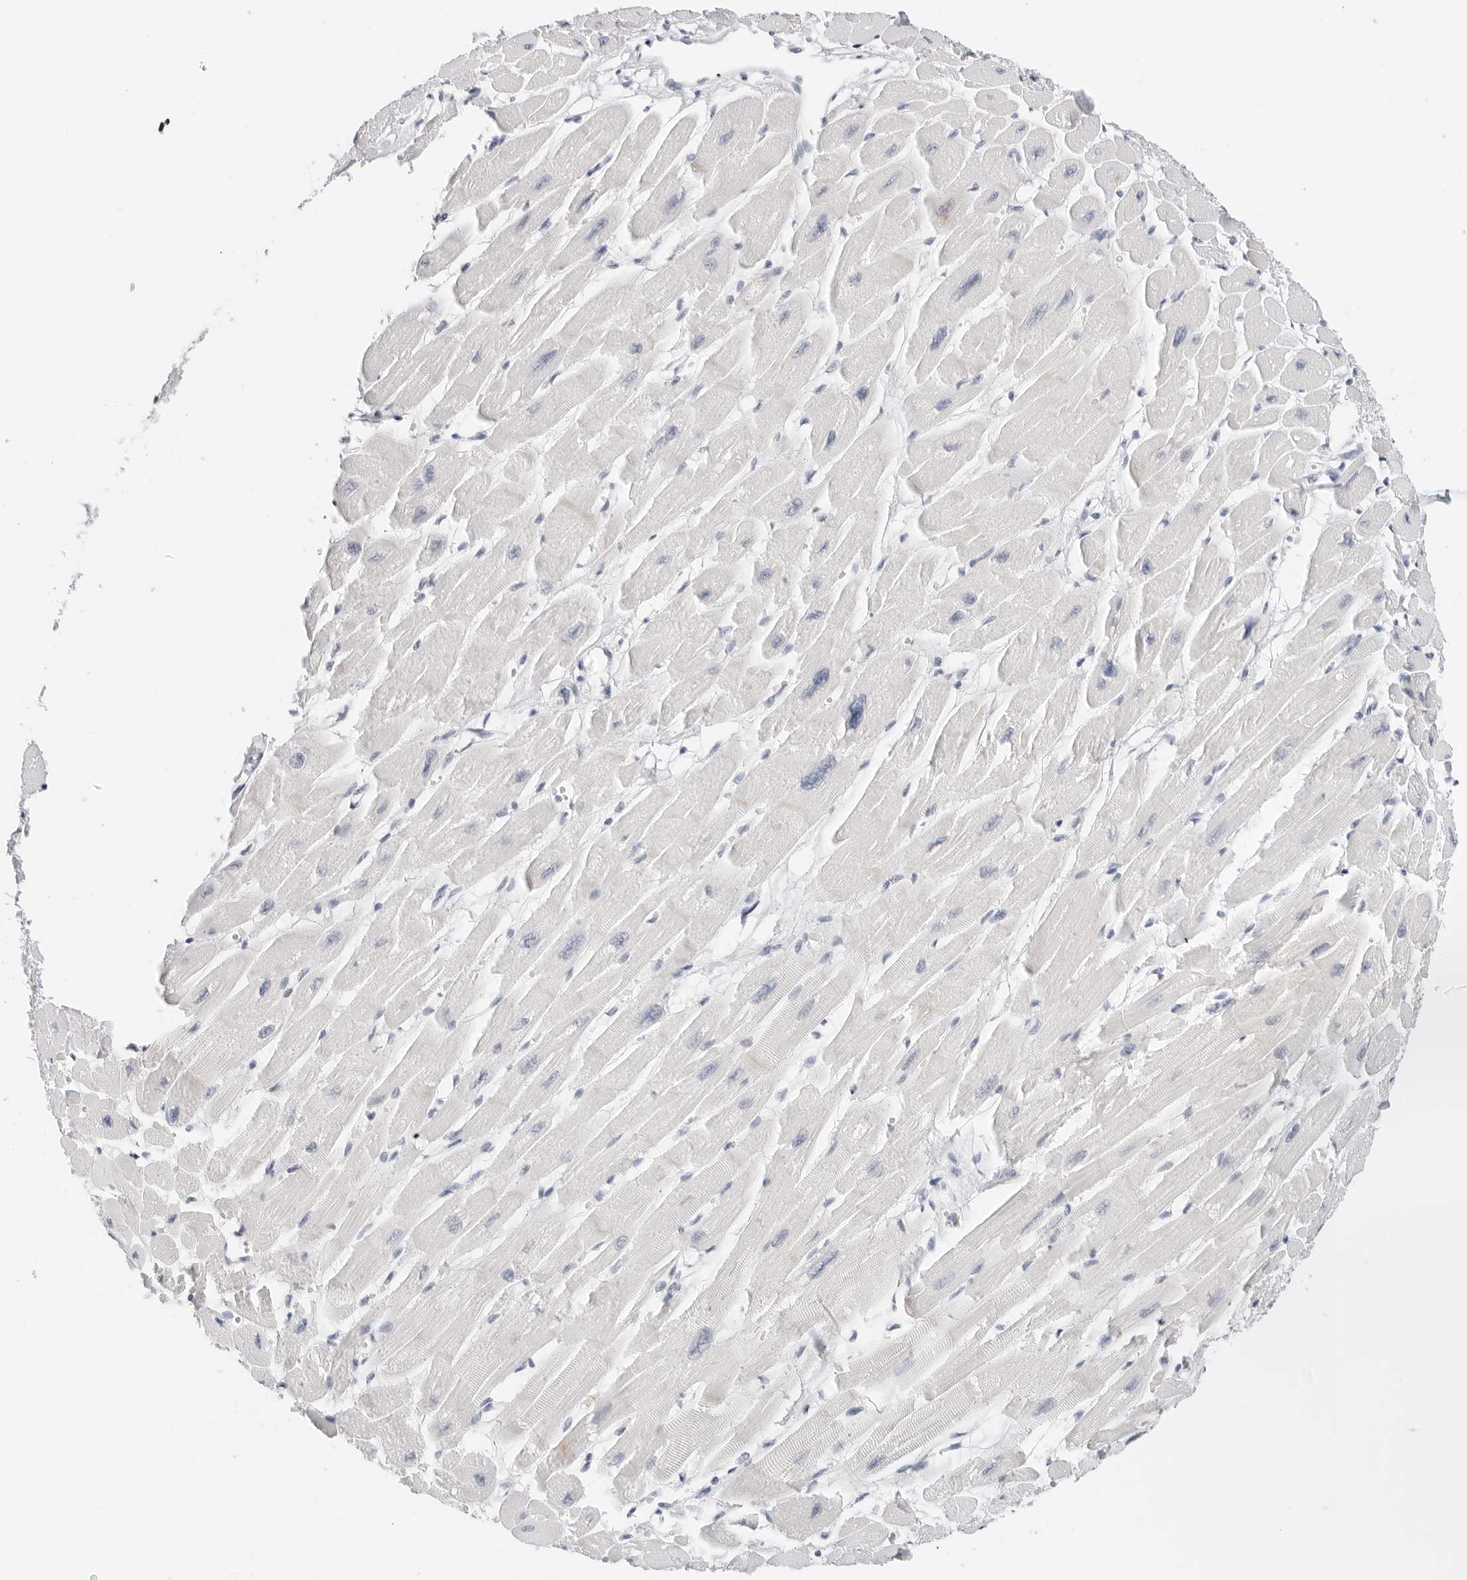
{"staining": {"intensity": "negative", "quantity": "none", "location": "none"}, "tissue": "heart muscle", "cell_type": "Cardiomyocytes", "image_type": "normal", "snomed": [{"axis": "morphology", "description": "Normal tissue, NOS"}, {"axis": "topography", "description": "Heart"}], "caption": "Immunohistochemistry (IHC) image of normal heart muscle: heart muscle stained with DAB shows no significant protein staining in cardiomyocytes.", "gene": "RC3H1", "patient": {"sex": "female", "age": 54}}